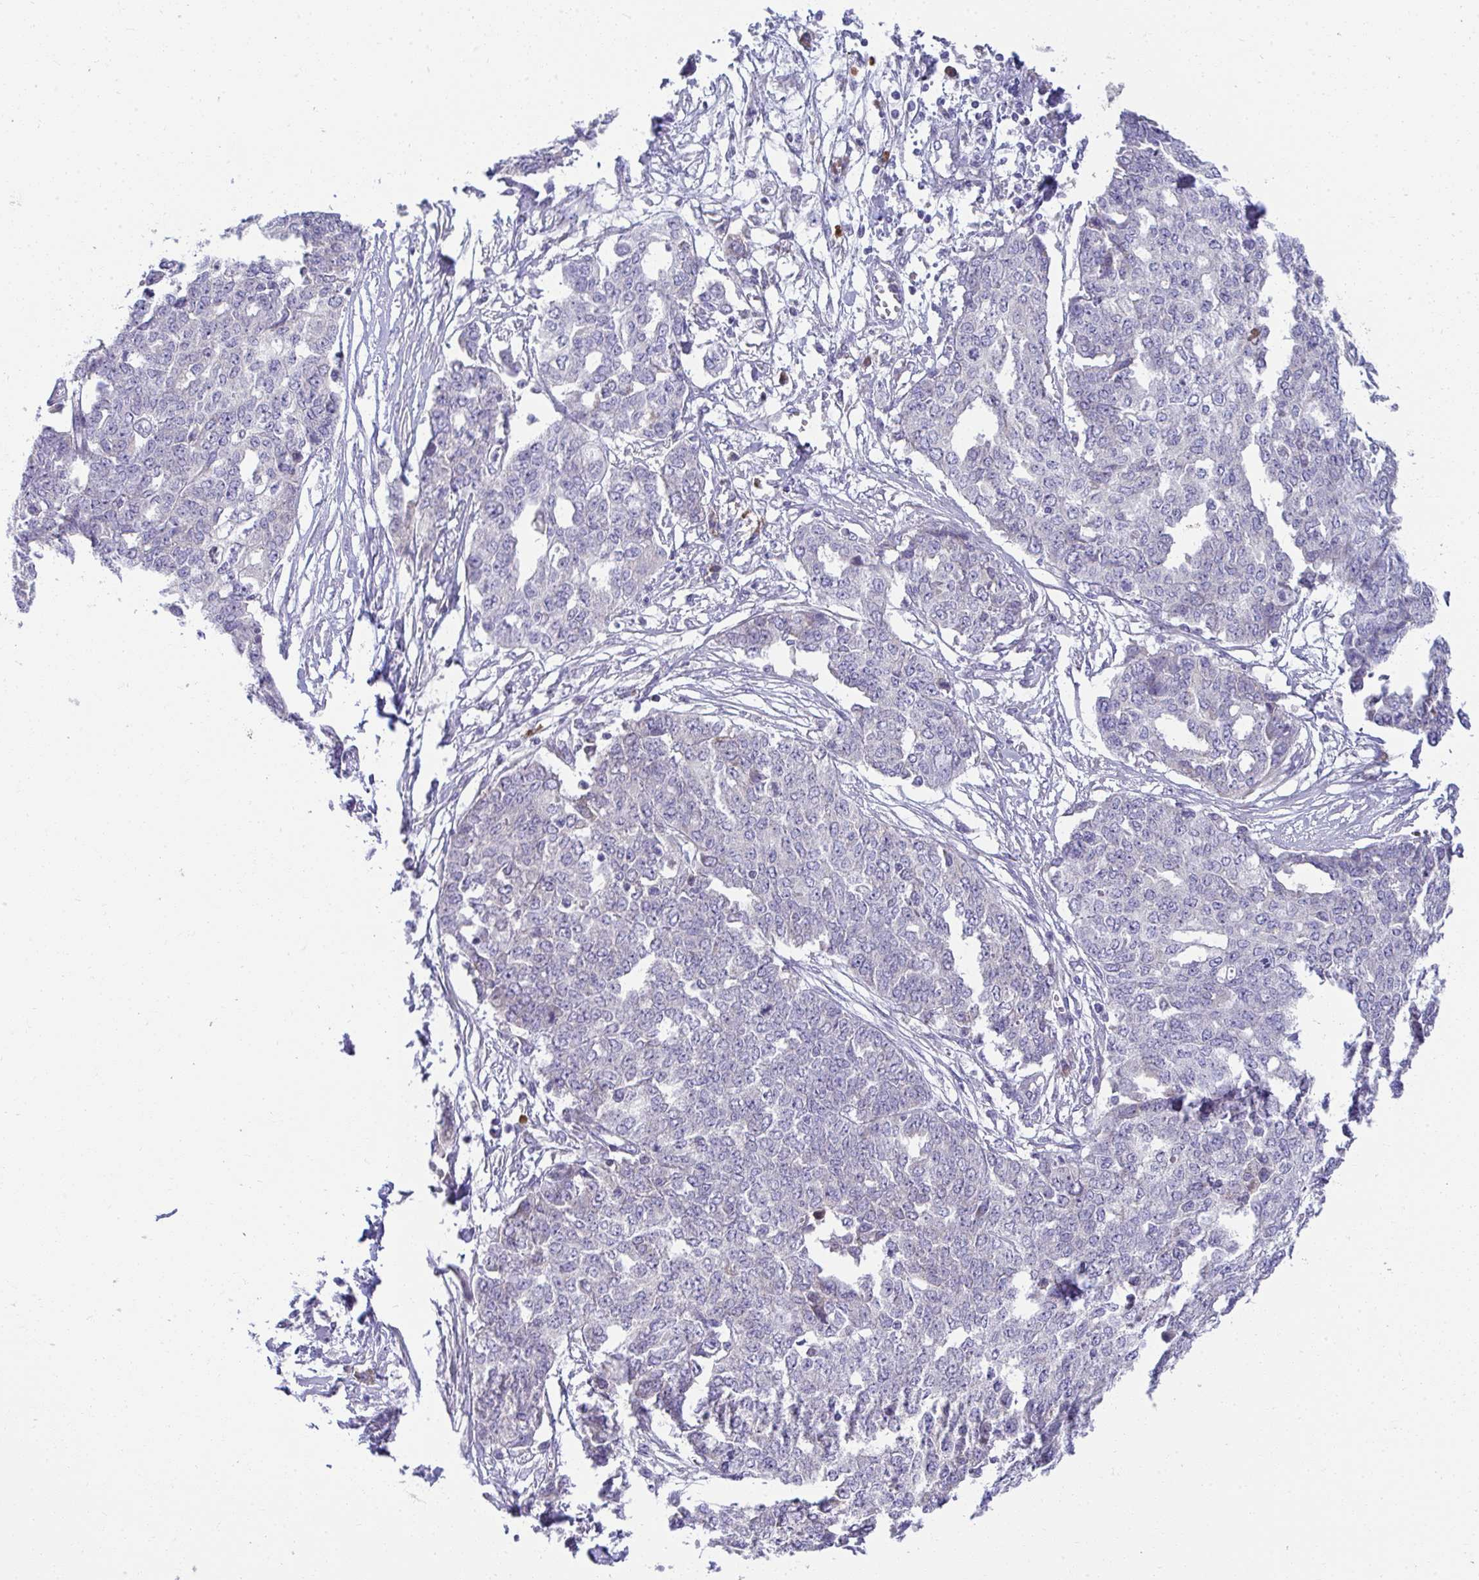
{"staining": {"intensity": "negative", "quantity": "none", "location": "none"}, "tissue": "ovarian cancer", "cell_type": "Tumor cells", "image_type": "cancer", "snomed": [{"axis": "morphology", "description": "Cystadenocarcinoma, serous, NOS"}, {"axis": "topography", "description": "Soft tissue"}, {"axis": "topography", "description": "Ovary"}], "caption": "Photomicrograph shows no protein expression in tumor cells of ovarian serous cystadenocarcinoma tissue.", "gene": "FASLG", "patient": {"sex": "female", "age": 57}}